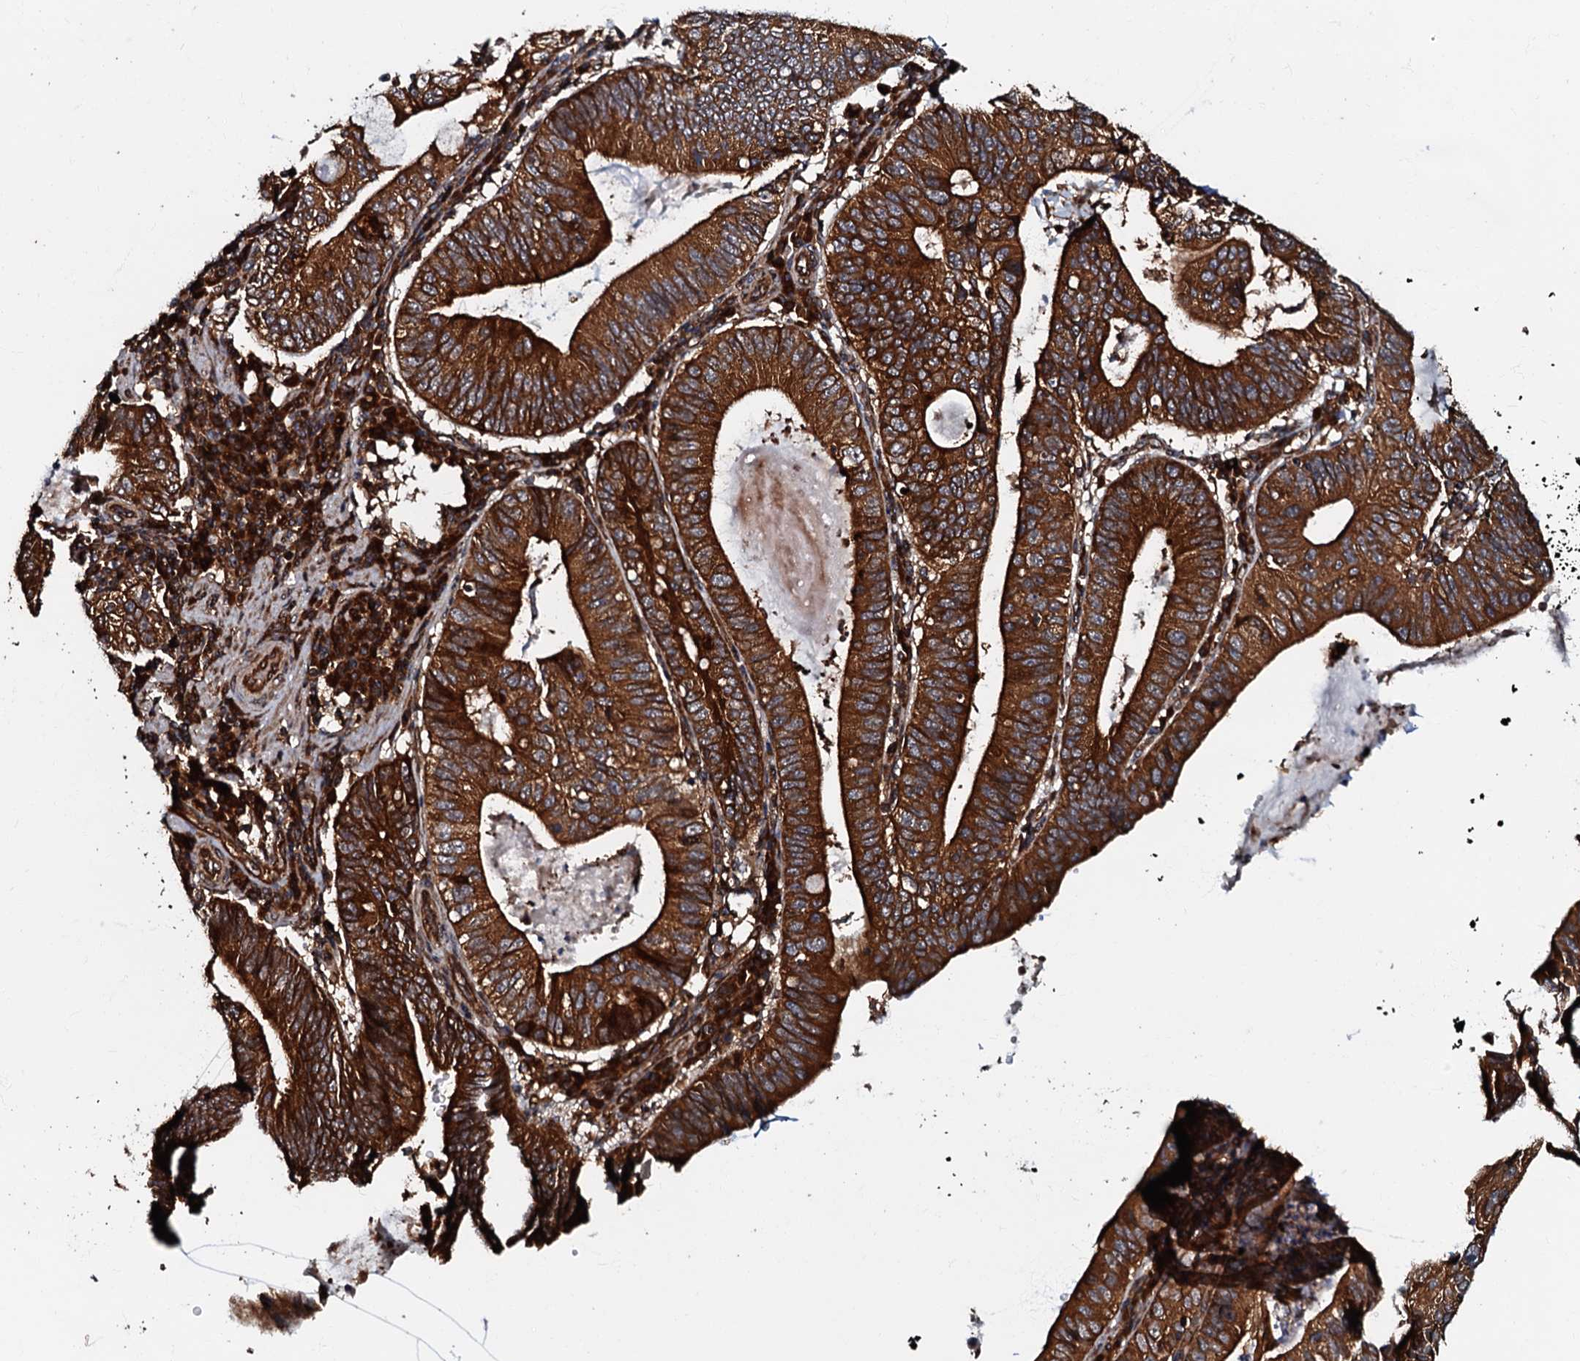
{"staining": {"intensity": "strong", "quantity": ">75%", "location": "cytoplasmic/membranous"}, "tissue": "stomach cancer", "cell_type": "Tumor cells", "image_type": "cancer", "snomed": [{"axis": "morphology", "description": "Adenocarcinoma, NOS"}, {"axis": "topography", "description": "Stomach"}], "caption": "The photomicrograph exhibits staining of stomach cancer (adenocarcinoma), revealing strong cytoplasmic/membranous protein positivity (brown color) within tumor cells.", "gene": "BLOC1S6", "patient": {"sex": "male", "age": 59}}